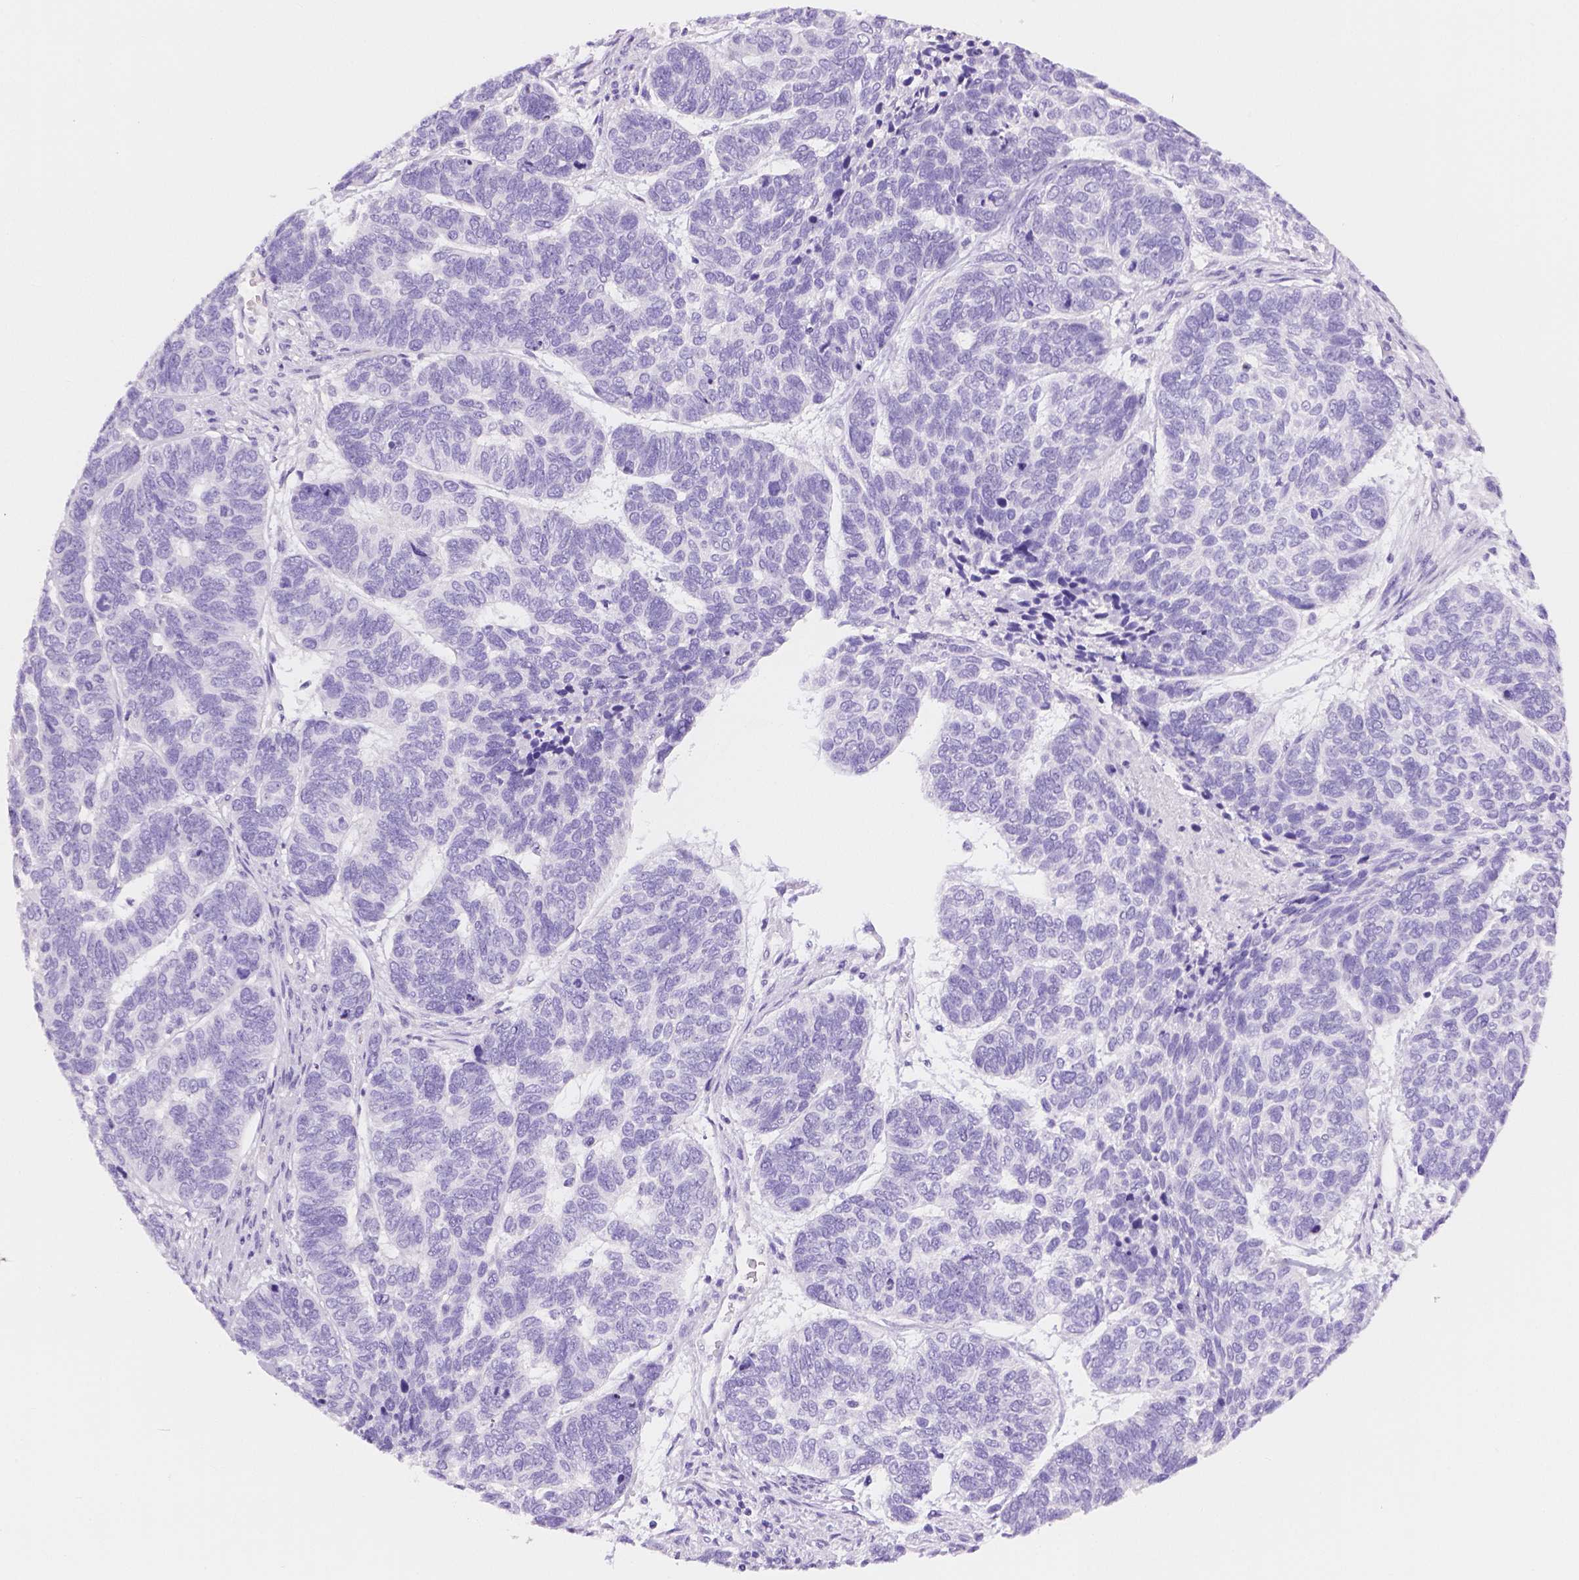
{"staining": {"intensity": "negative", "quantity": "none", "location": "none"}, "tissue": "skin cancer", "cell_type": "Tumor cells", "image_type": "cancer", "snomed": [{"axis": "morphology", "description": "Basal cell carcinoma"}, {"axis": "topography", "description": "Skin"}], "caption": "Immunohistochemical staining of skin basal cell carcinoma shows no significant positivity in tumor cells.", "gene": "SLC27A5", "patient": {"sex": "female", "age": 65}}